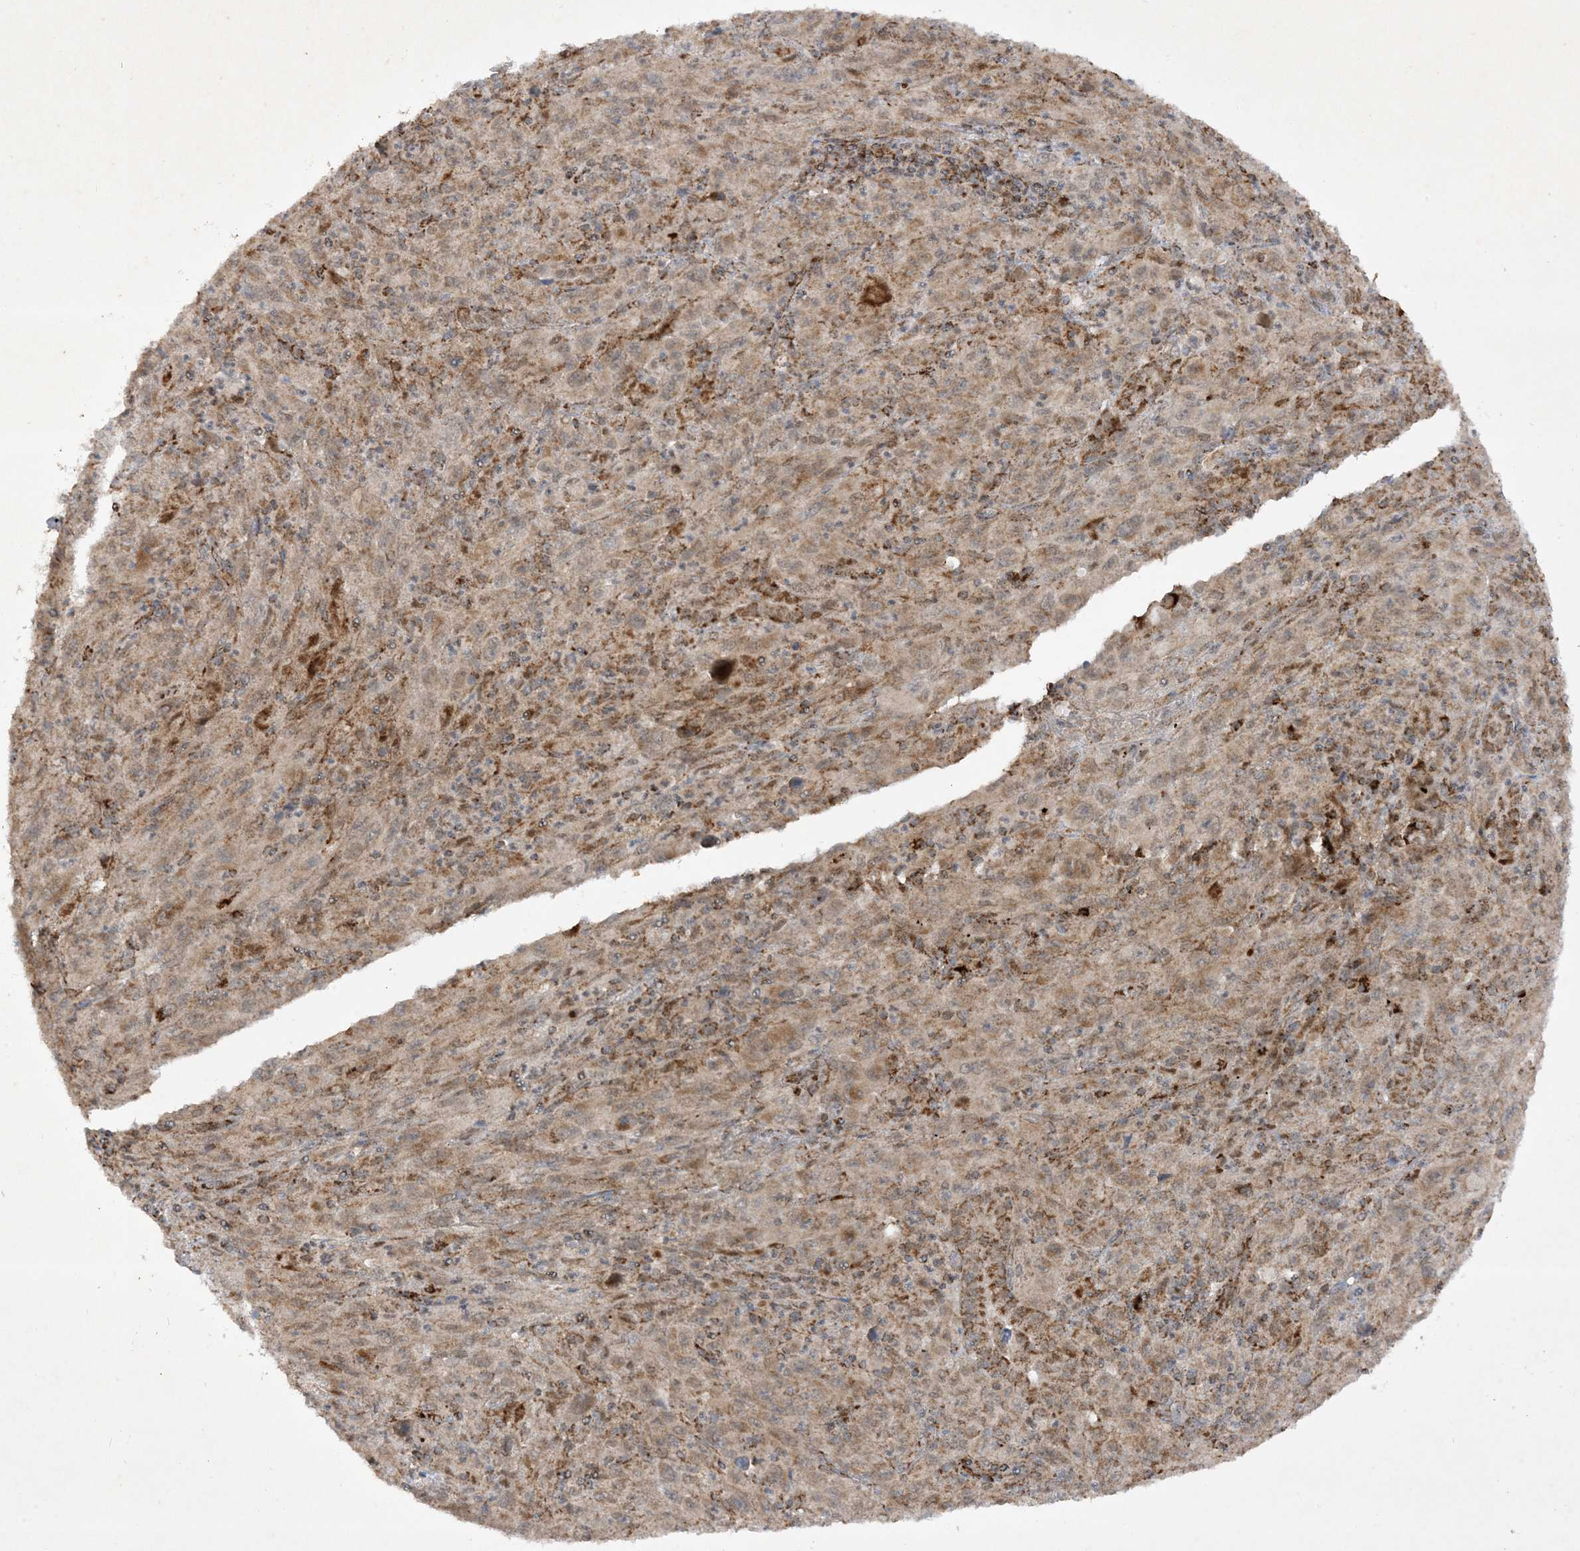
{"staining": {"intensity": "moderate", "quantity": ">75%", "location": "cytoplasmic/membranous"}, "tissue": "melanoma", "cell_type": "Tumor cells", "image_type": "cancer", "snomed": [{"axis": "morphology", "description": "Malignant melanoma, Metastatic site"}, {"axis": "topography", "description": "Skin"}], "caption": "Immunohistochemistry (IHC) (DAB (3,3'-diaminobenzidine)) staining of human melanoma reveals moderate cytoplasmic/membranous protein staining in approximately >75% of tumor cells.", "gene": "NDUFAF3", "patient": {"sex": "female", "age": 56}}